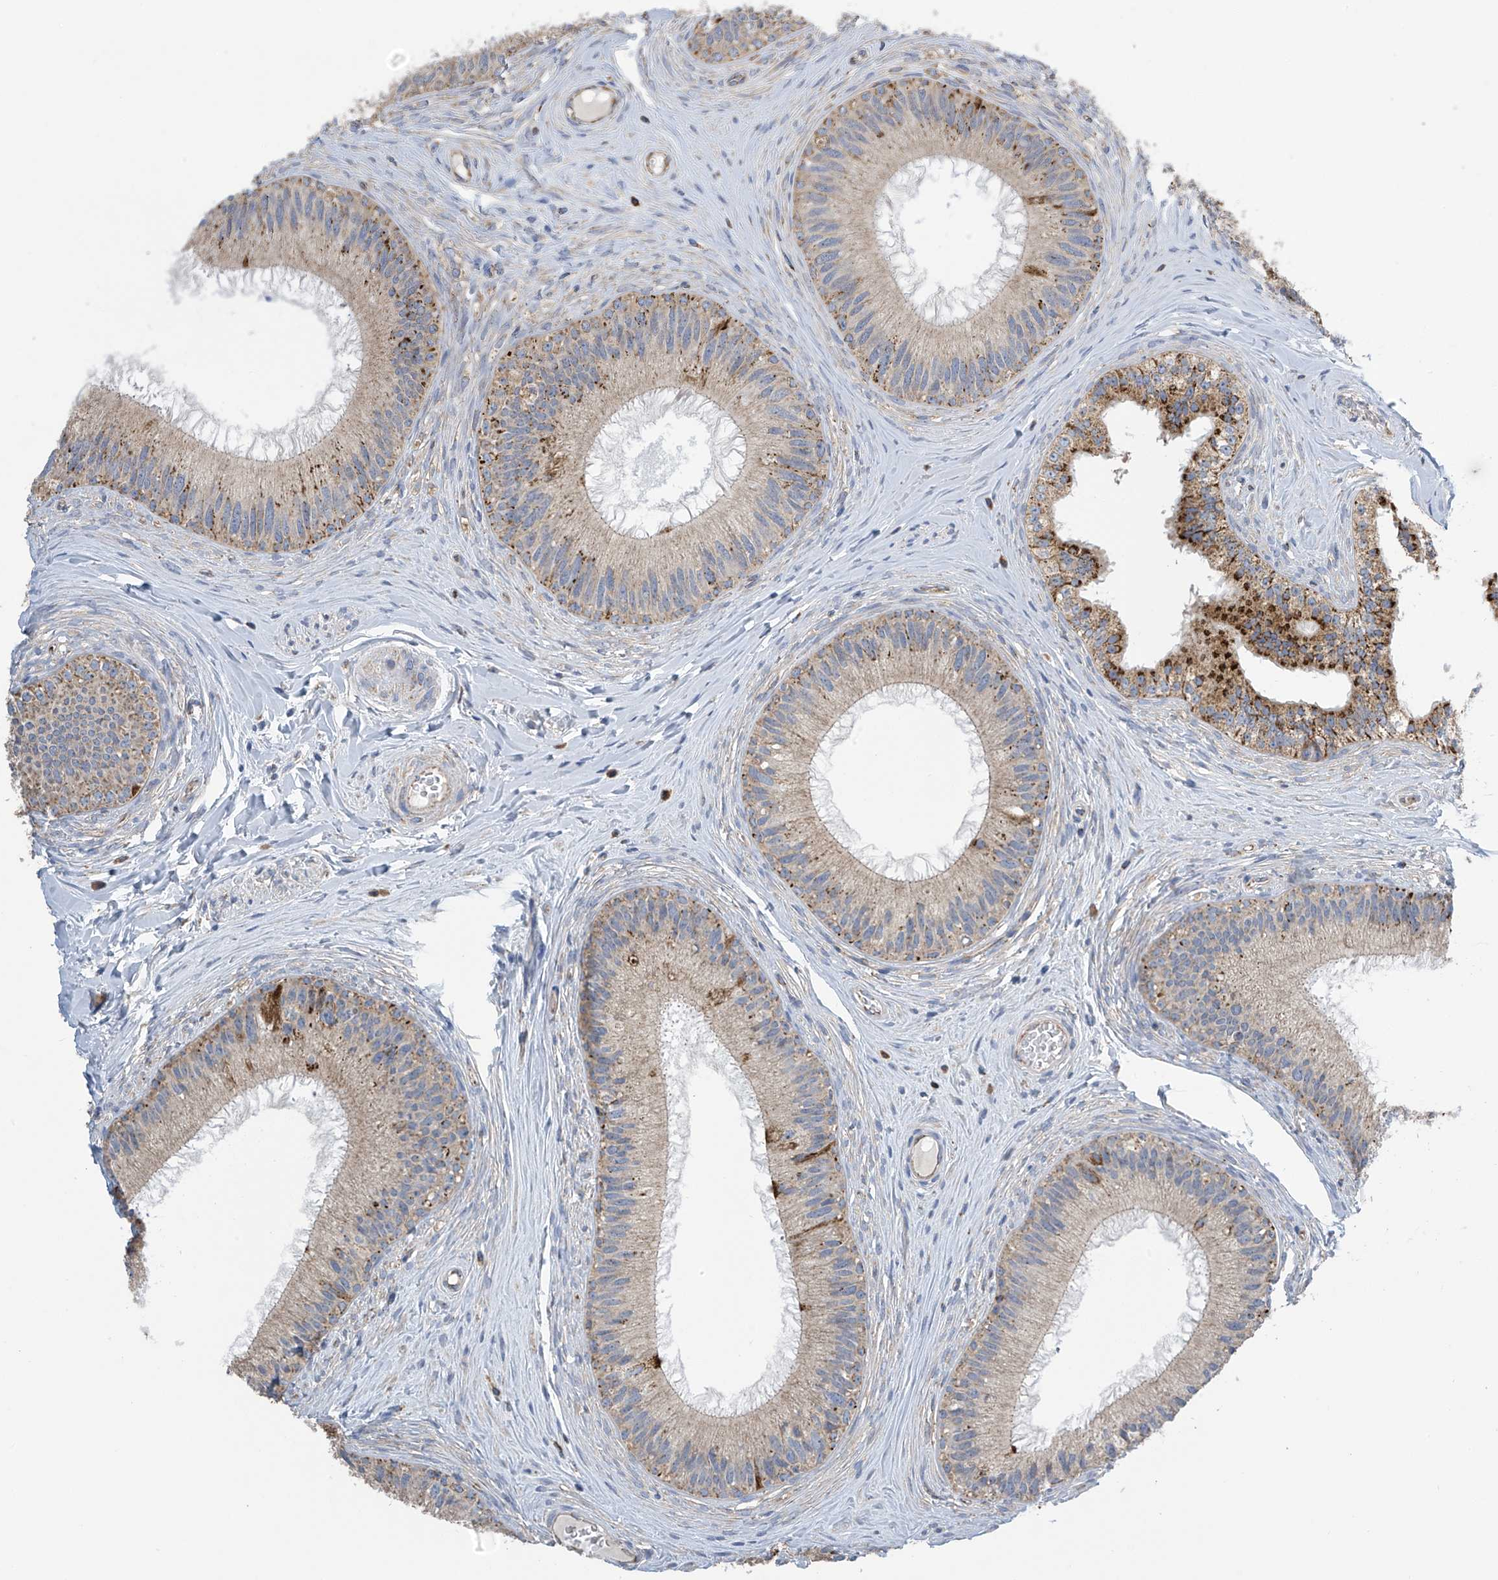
{"staining": {"intensity": "moderate", "quantity": "25%-75%", "location": "cytoplasmic/membranous"}, "tissue": "epididymis", "cell_type": "Glandular cells", "image_type": "normal", "snomed": [{"axis": "morphology", "description": "Normal tissue, NOS"}, {"axis": "topography", "description": "Epididymis"}], "caption": "Protein analysis of unremarkable epididymis exhibits moderate cytoplasmic/membranous staining in approximately 25%-75% of glandular cells.", "gene": "PNPT1", "patient": {"sex": "male", "age": 27}}